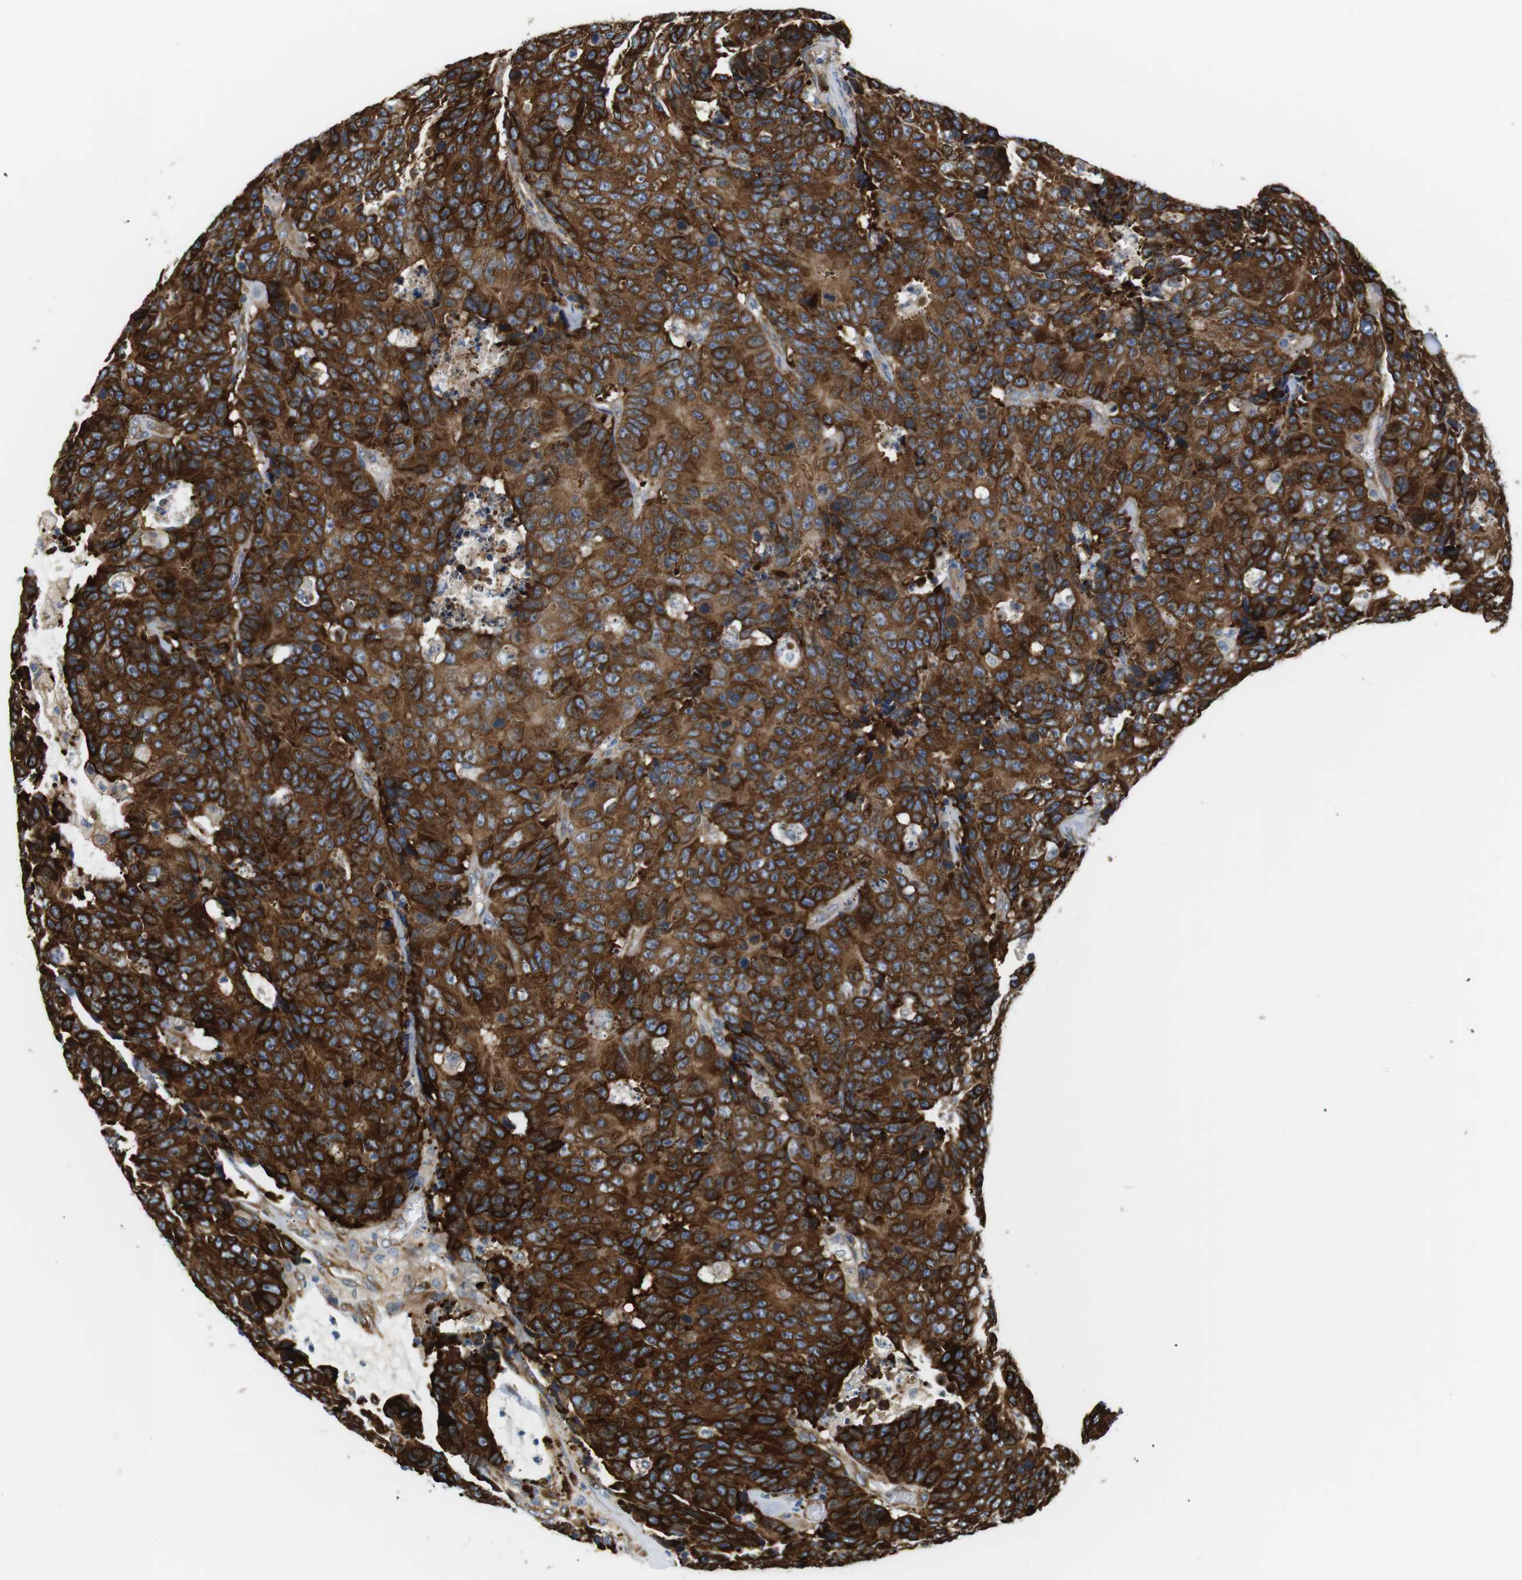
{"staining": {"intensity": "strong", "quantity": ">75%", "location": "cytoplasmic/membranous"}, "tissue": "colorectal cancer", "cell_type": "Tumor cells", "image_type": "cancer", "snomed": [{"axis": "morphology", "description": "Adenocarcinoma, NOS"}, {"axis": "topography", "description": "Colon"}], "caption": "A high amount of strong cytoplasmic/membranous staining is appreciated in approximately >75% of tumor cells in colorectal cancer tissue.", "gene": "TMEM200A", "patient": {"sex": "female", "age": 86}}